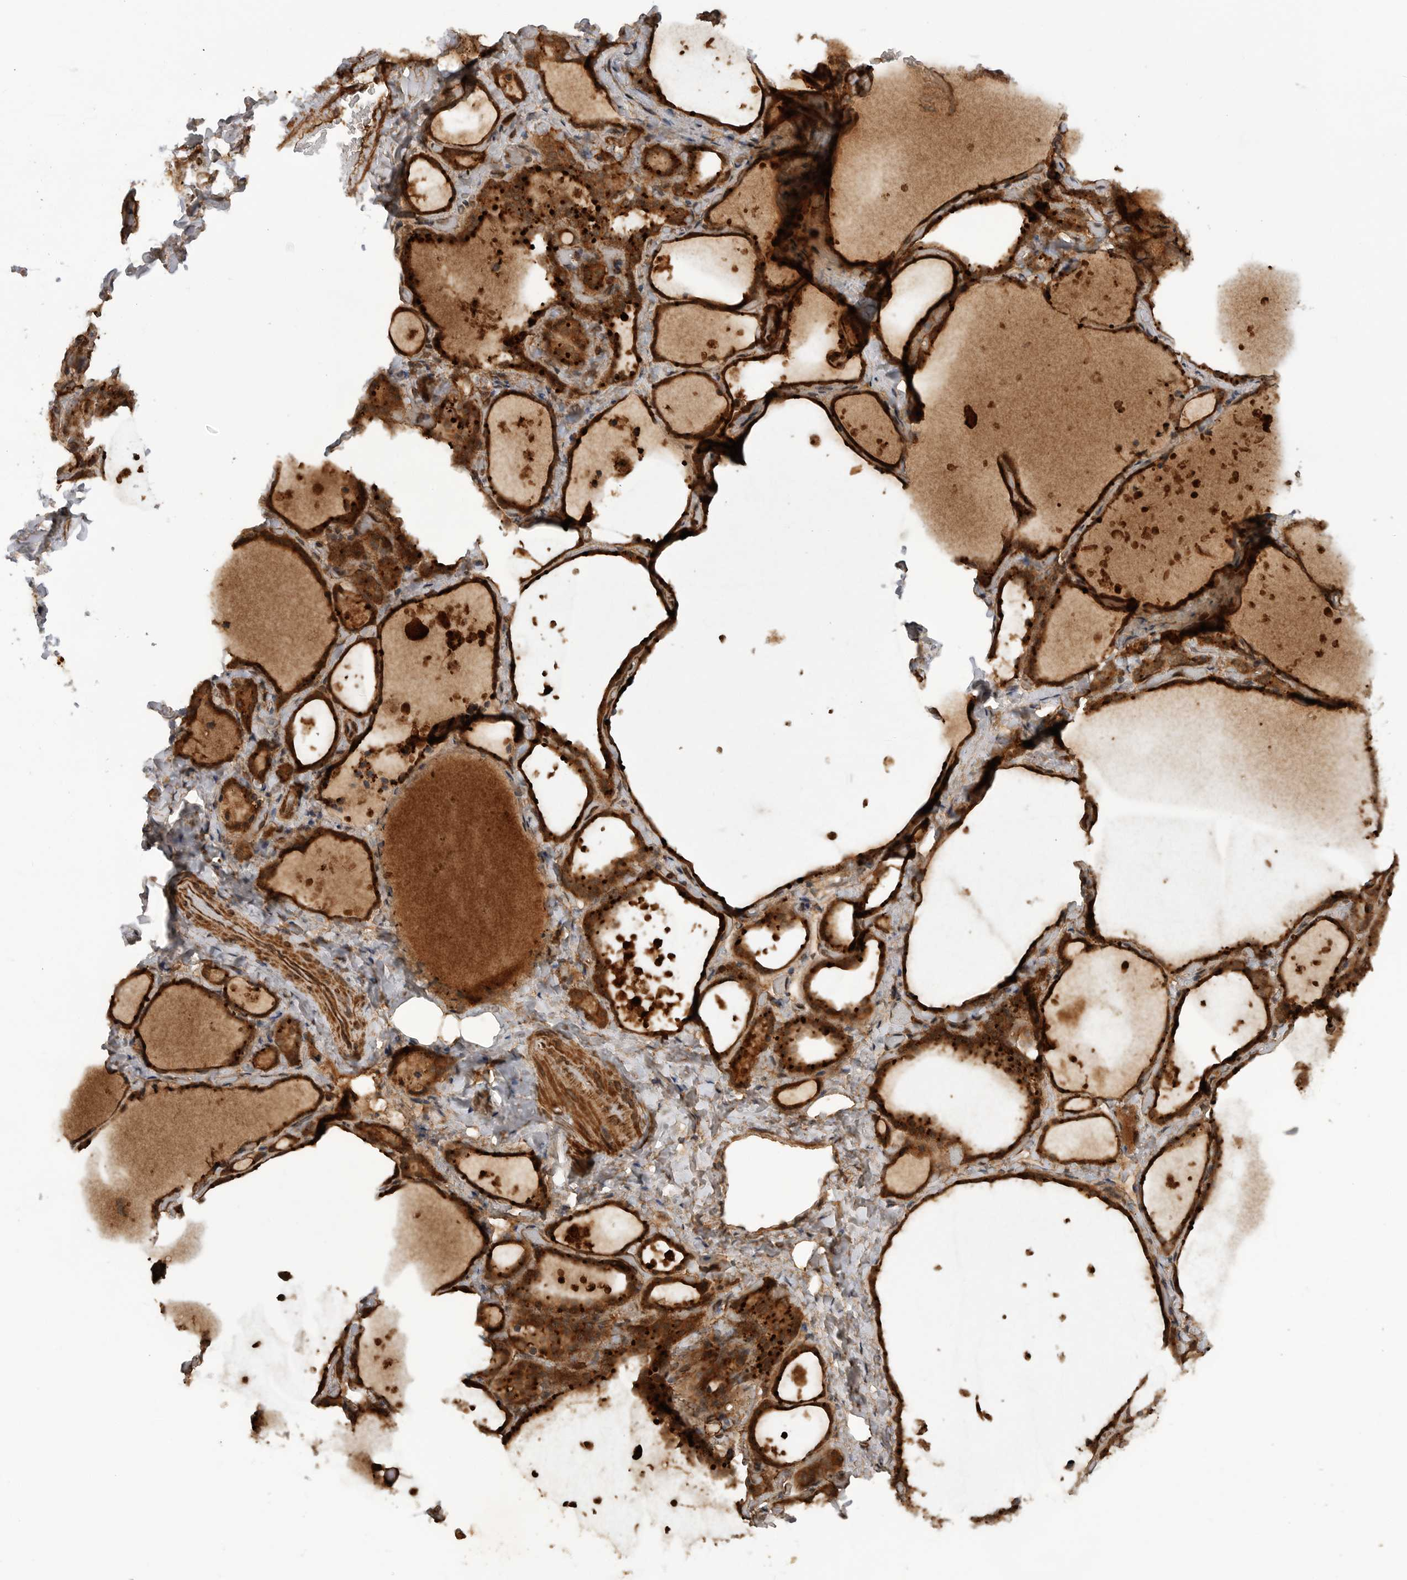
{"staining": {"intensity": "strong", "quantity": ">75%", "location": "cytoplasmic/membranous"}, "tissue": "thyroid gland", "cell_type": "Glandular cells", "image_type": "normal", "snomed": [{"axis": "morphology", "description": "Normal tissue, NOS"}, {"axis": "topography", "description": "Thyroid gland"}], "caption": "Protein expression analysis of unremarkable human thyroid gland reveals strong cytoplasmic/membranous staining in about >75% of glandular cells. The staining is performed using DAB (3,3'-diaminobenzidine) brown chromogen to label protein expression. The nuclei are counter-stained blue using hematoxylin.", "gene": "PRDX4", "patient": {"sex": "female", "age": 44}}